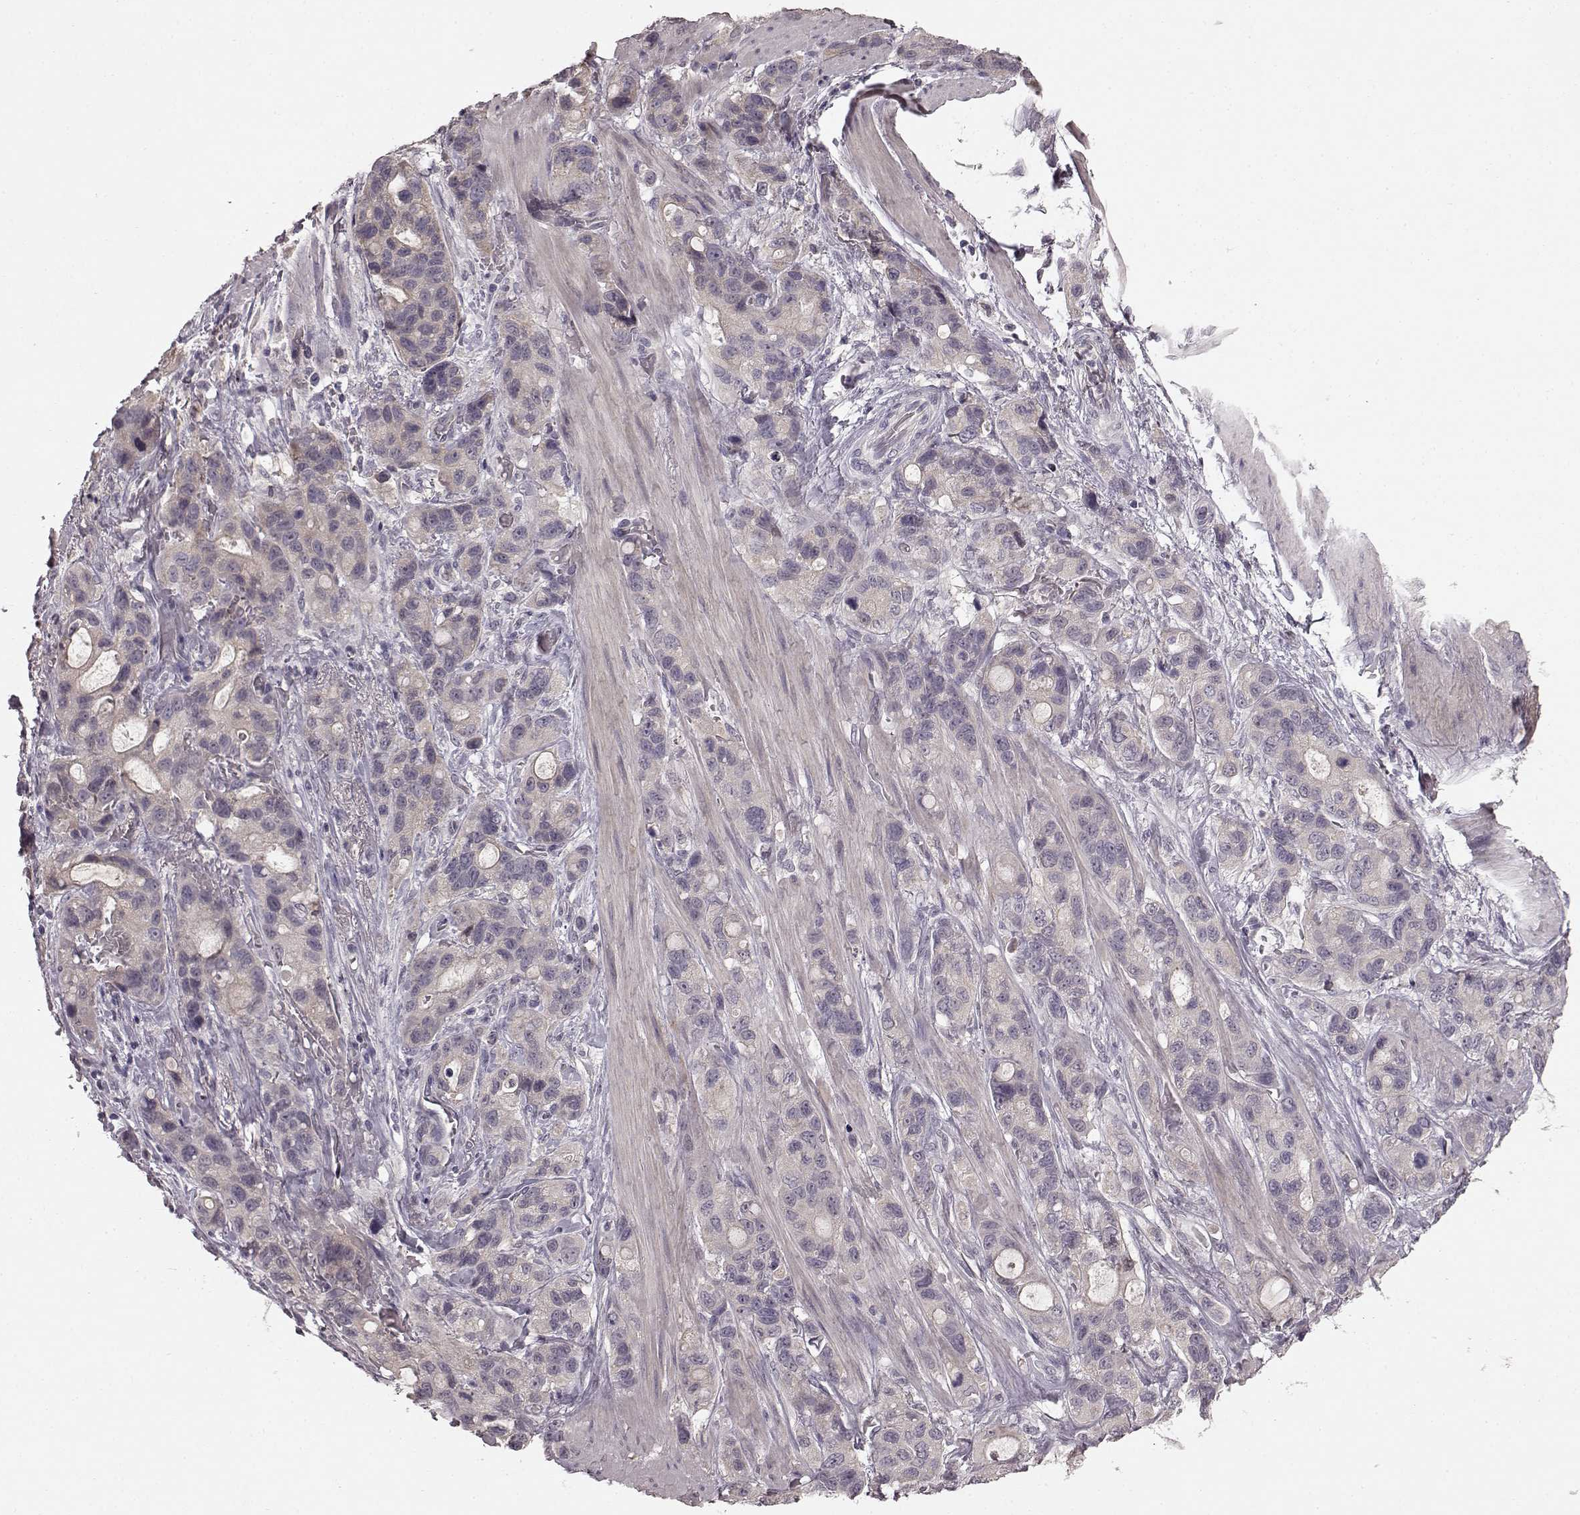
{"staining": {"intensity": "negative", "quantity": "none", "location": "none"}, "tissue": "stomach cancer", "cell_type": "Tumor cells", "image_type": "cancer", "snomed": [{"axis": "morphology", "description": "Adenocarcinoma, NOS"}, {"axis": "topography", "description": "Stomach"}], "caption": "This is a micrograph of immunohistochemistry (IHC) staining of stomach cancer (adenocarcinoma), which shows no staining in tumor cells.", "gene": "SLC22A18", "patient": {"sex": "male", "age": 63}}